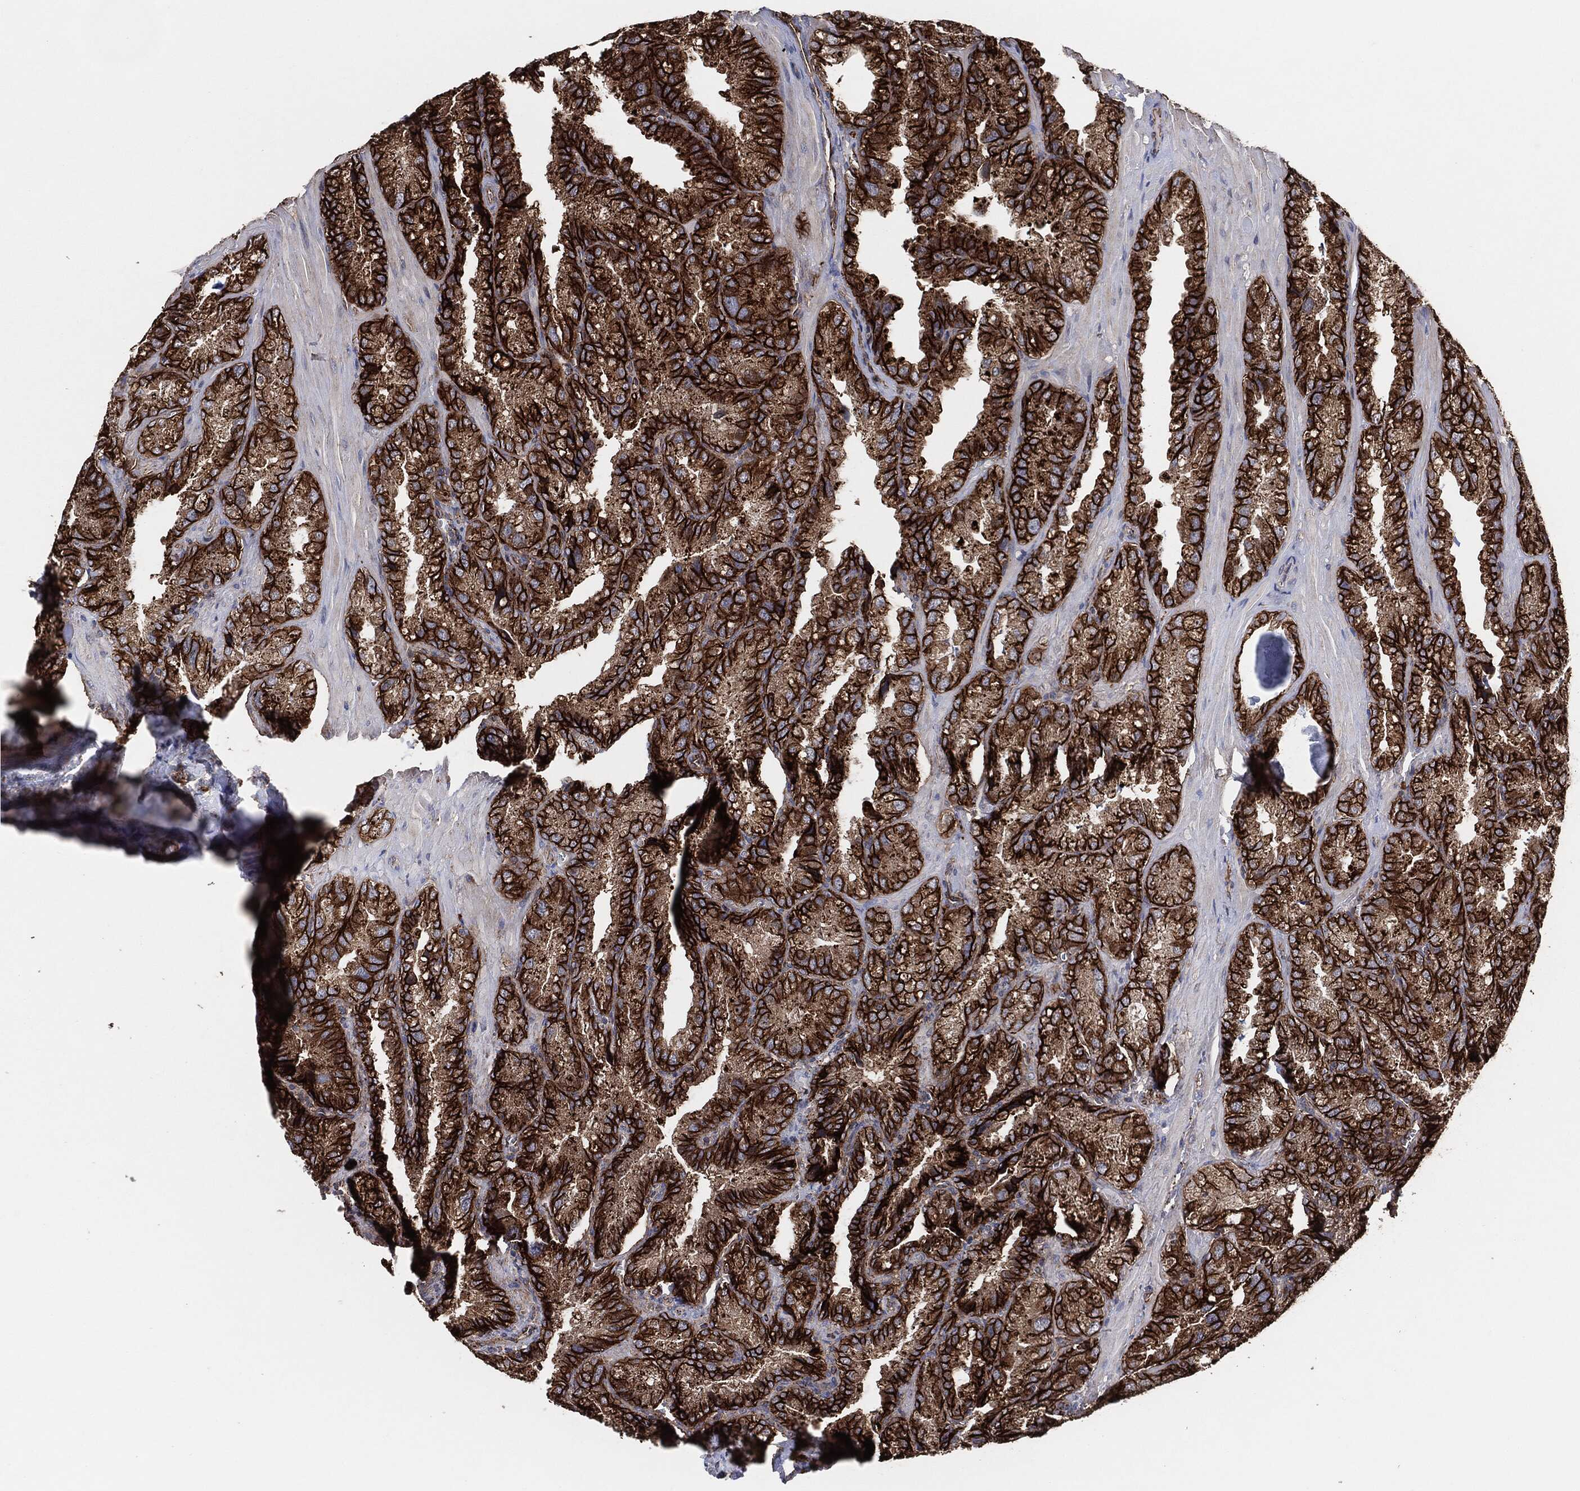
{"staining": {"intensity": "strong", "quantity": ">75%", "location": "cytoplasmic/membranous"}, "tissue": "seminal vesicle", "cell_type": "Glandular cells", "image_type": "normal", "snomed": [{"axis": "morphology", "description": "Normal tissue, NOS"}, {"axis": "topography", "description": "Seminal veicle"}], "caption": "Brown immunohistochemical staining in benign human seminal vesicle exhibits strong cytoplasmic/membranous positivity in approximately >75% of glandular cells. The staining was performed using DAB, with brown indicating positive protein expression. Nuclei are stained blue with hematoxylin.", "gene": "CTNNA1", "patient": {"sex": "male", "age": 57}}